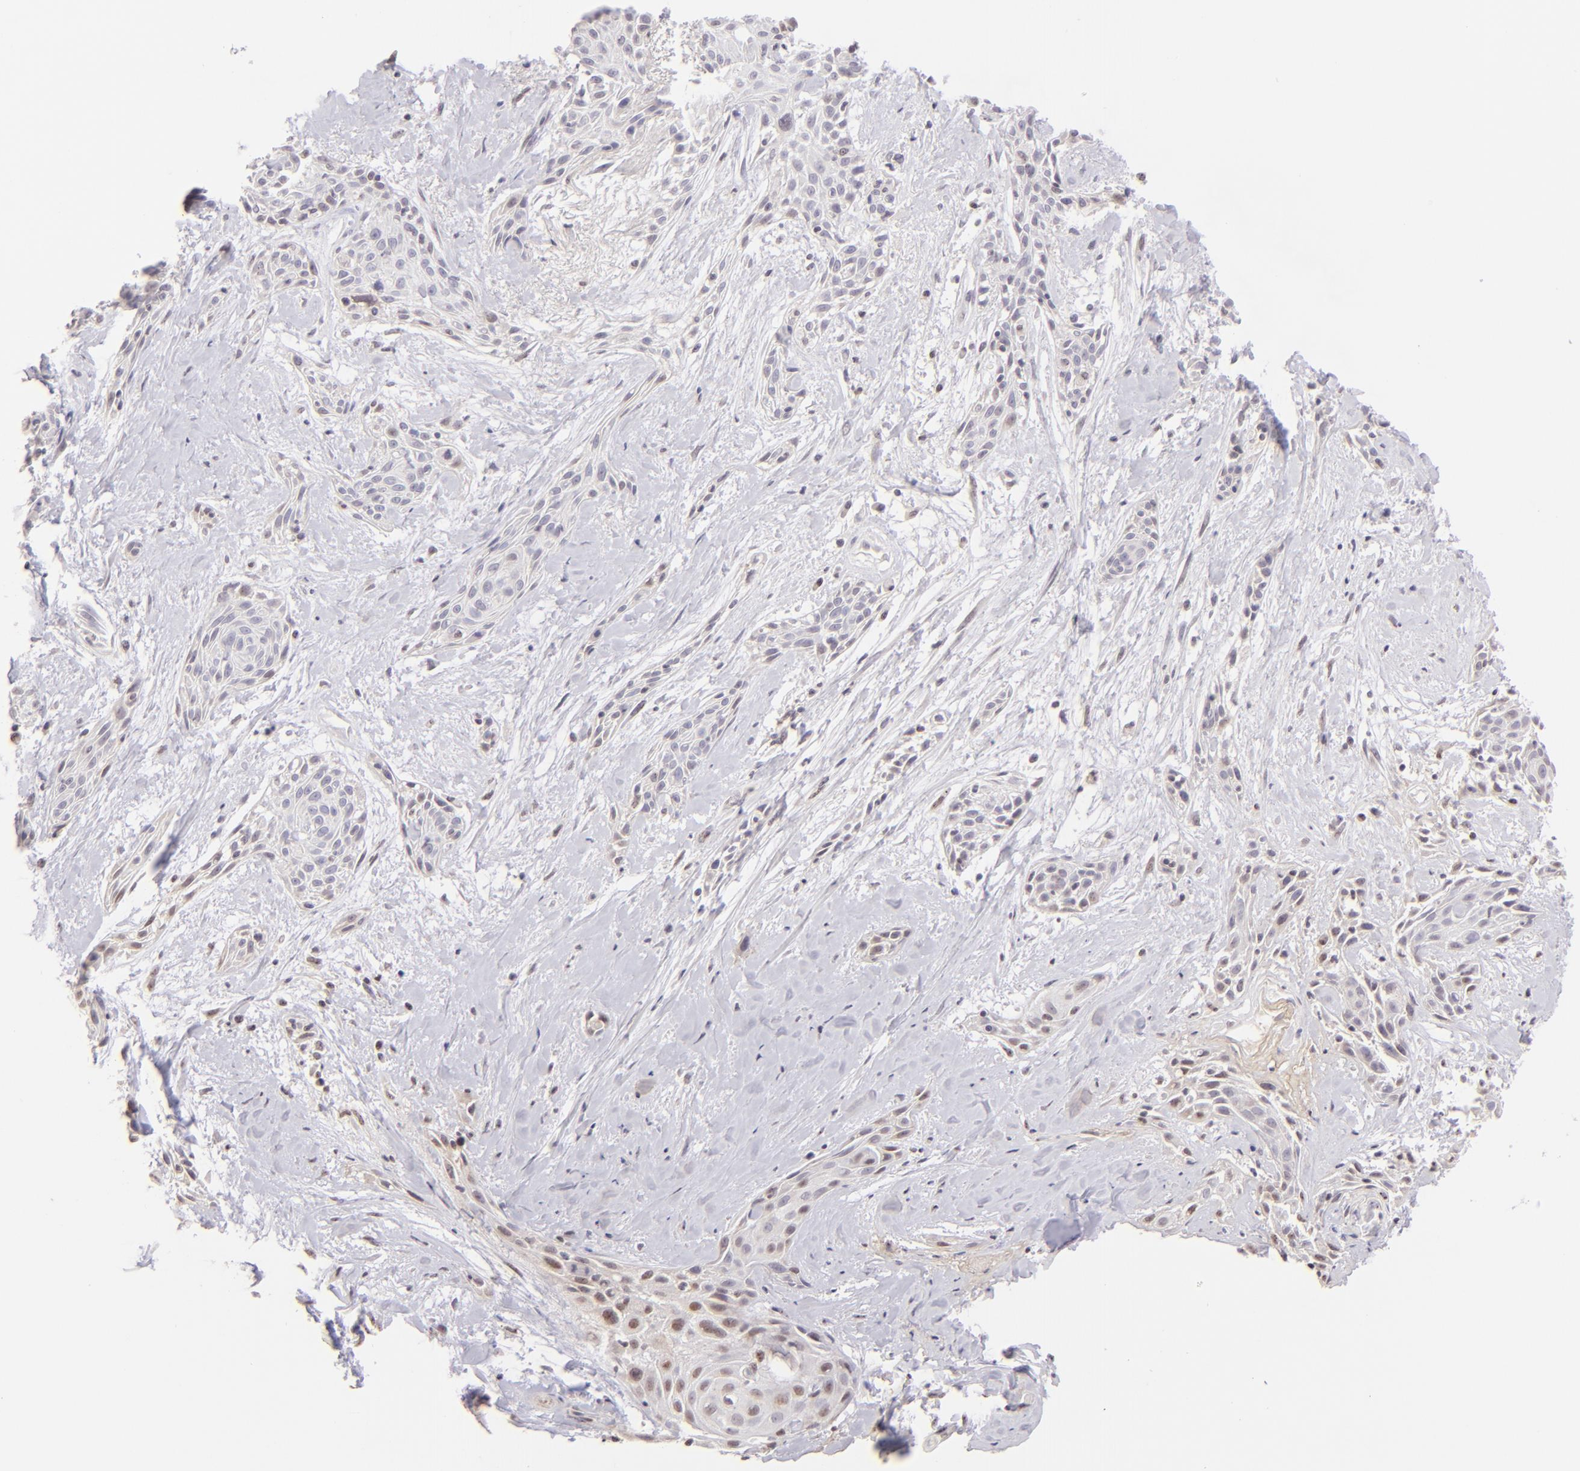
{"staining": {"intensity": "negative", "quantity": "none", "location": "none"}, "tissue": "skin cancer", "cell_type": "Tumor cells", "image_type": "cancer", "snomed": [{"axis": "morphology", "description": "Squamous cell carcinoma, NOS"}, {"axis": "topography", "description": "Skin"}, {"axis": "topography", "description": "Anal"}], "caption": "This is a image of immunohistochemistry staining of skin cancer (squamous cell carcinoma), which shows no staining in tumor cells.", "gene": "MAGEA1", "patient": {"sex": "male", "age": 64}}